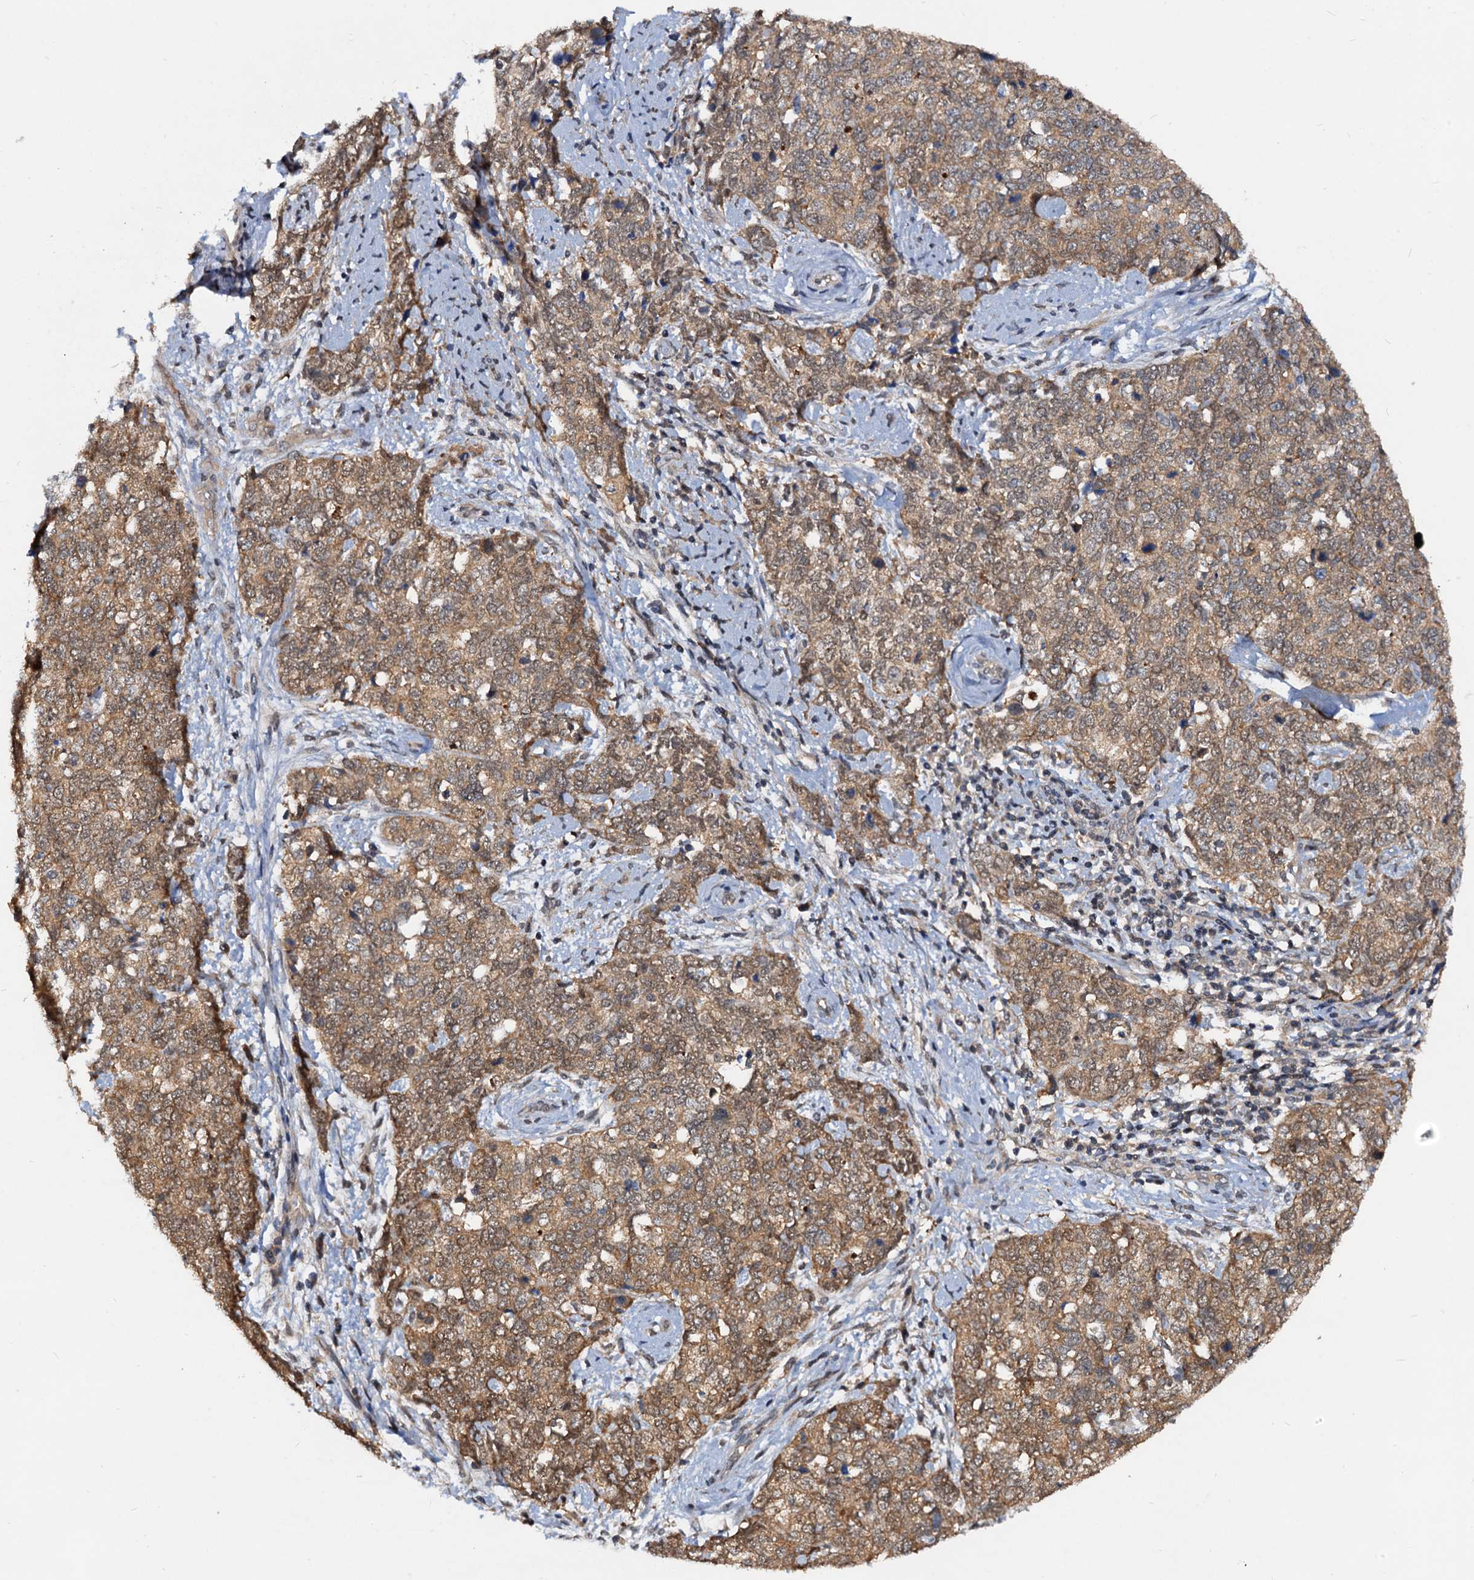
{"staining": {"intensity": "moderate", "quantity": "25%-75%", "location": "cytoplasmic/membranous"}, "tissue": "cervical cancer", "cell_type": "Tumor cells", "image_type": "cancer", "snomed": [{"axis": "morphology", "description": "Squamous cell carcinoma, NOS"}, {"axis": "topography", "description": "Cervix"}], "caption": "Protein staining reveals moderate cytoplasmic/membranous positivity in about 25%-75% of tumor cells in cervical cancer (squamous cell carcinoma).", "gene": "PTGES3", "patient": {"sex": "female", "age": 63}}